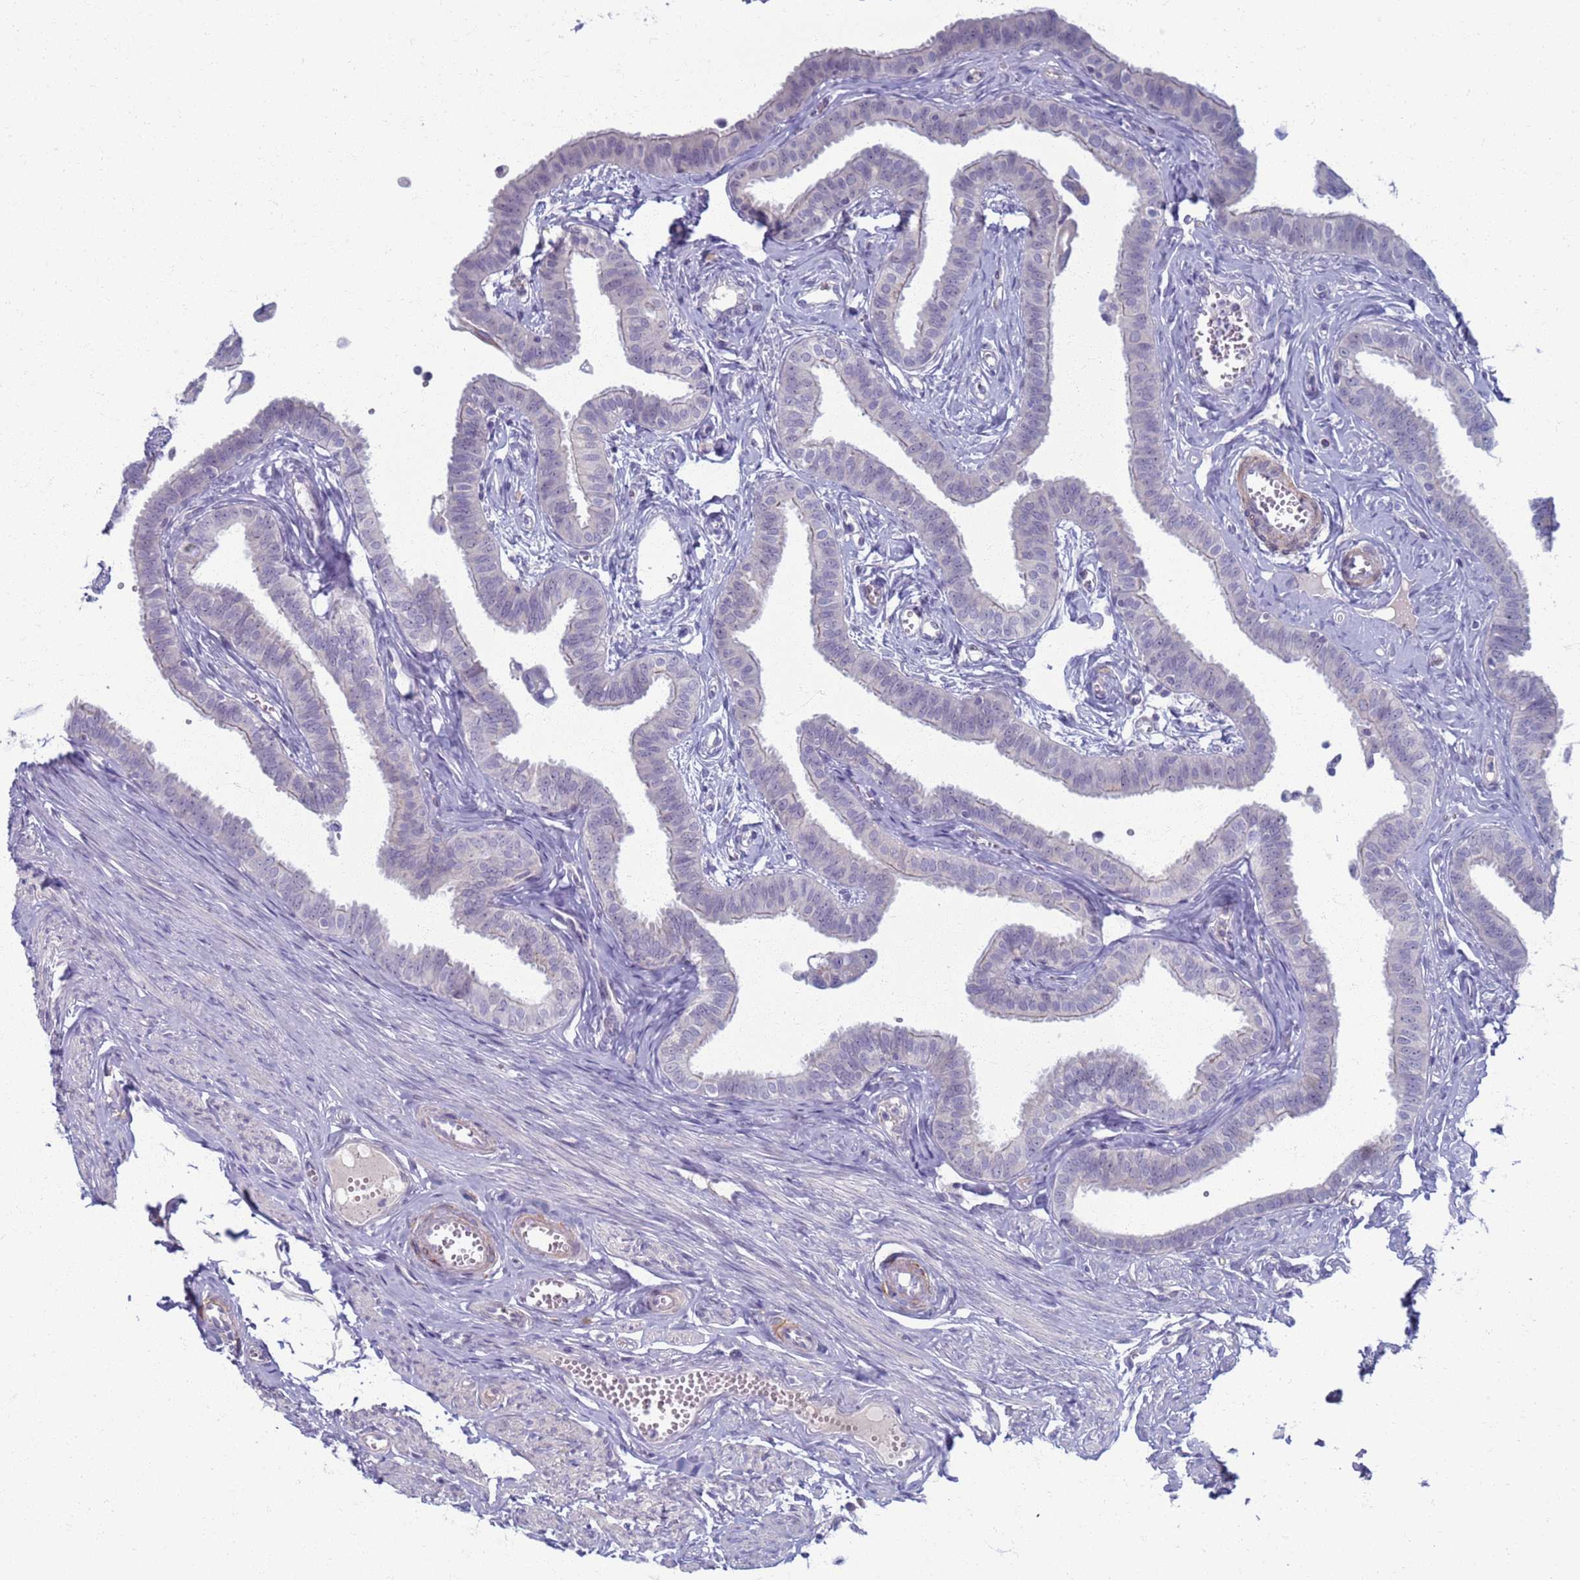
{"staining": {"intensity": "negative", "quantity": "none", "location": "none"}, "tissue": "fallopian tube", "cell_type": "Glandular cells", "image_type": "normal", "snomed": [{"axis": "morphology", "description": "Normal tissue, NOS"}, {"axis": "morphology", "description": "Carcinoma, NOS"}, {"axis": "topography", "description": "Fallopian tube"}, {"axis": "topography", "description": "Ovary"}], "caption": "A high-resolution histopathology image shows IHC staining of benign fallopian tube, which displays no significant positivity in glandular cells. (Immunohistochemistry, brightfield microscopy, high magnification).", "gene": "CLCA2", "patient": {"sex": "female", "age": 59}}